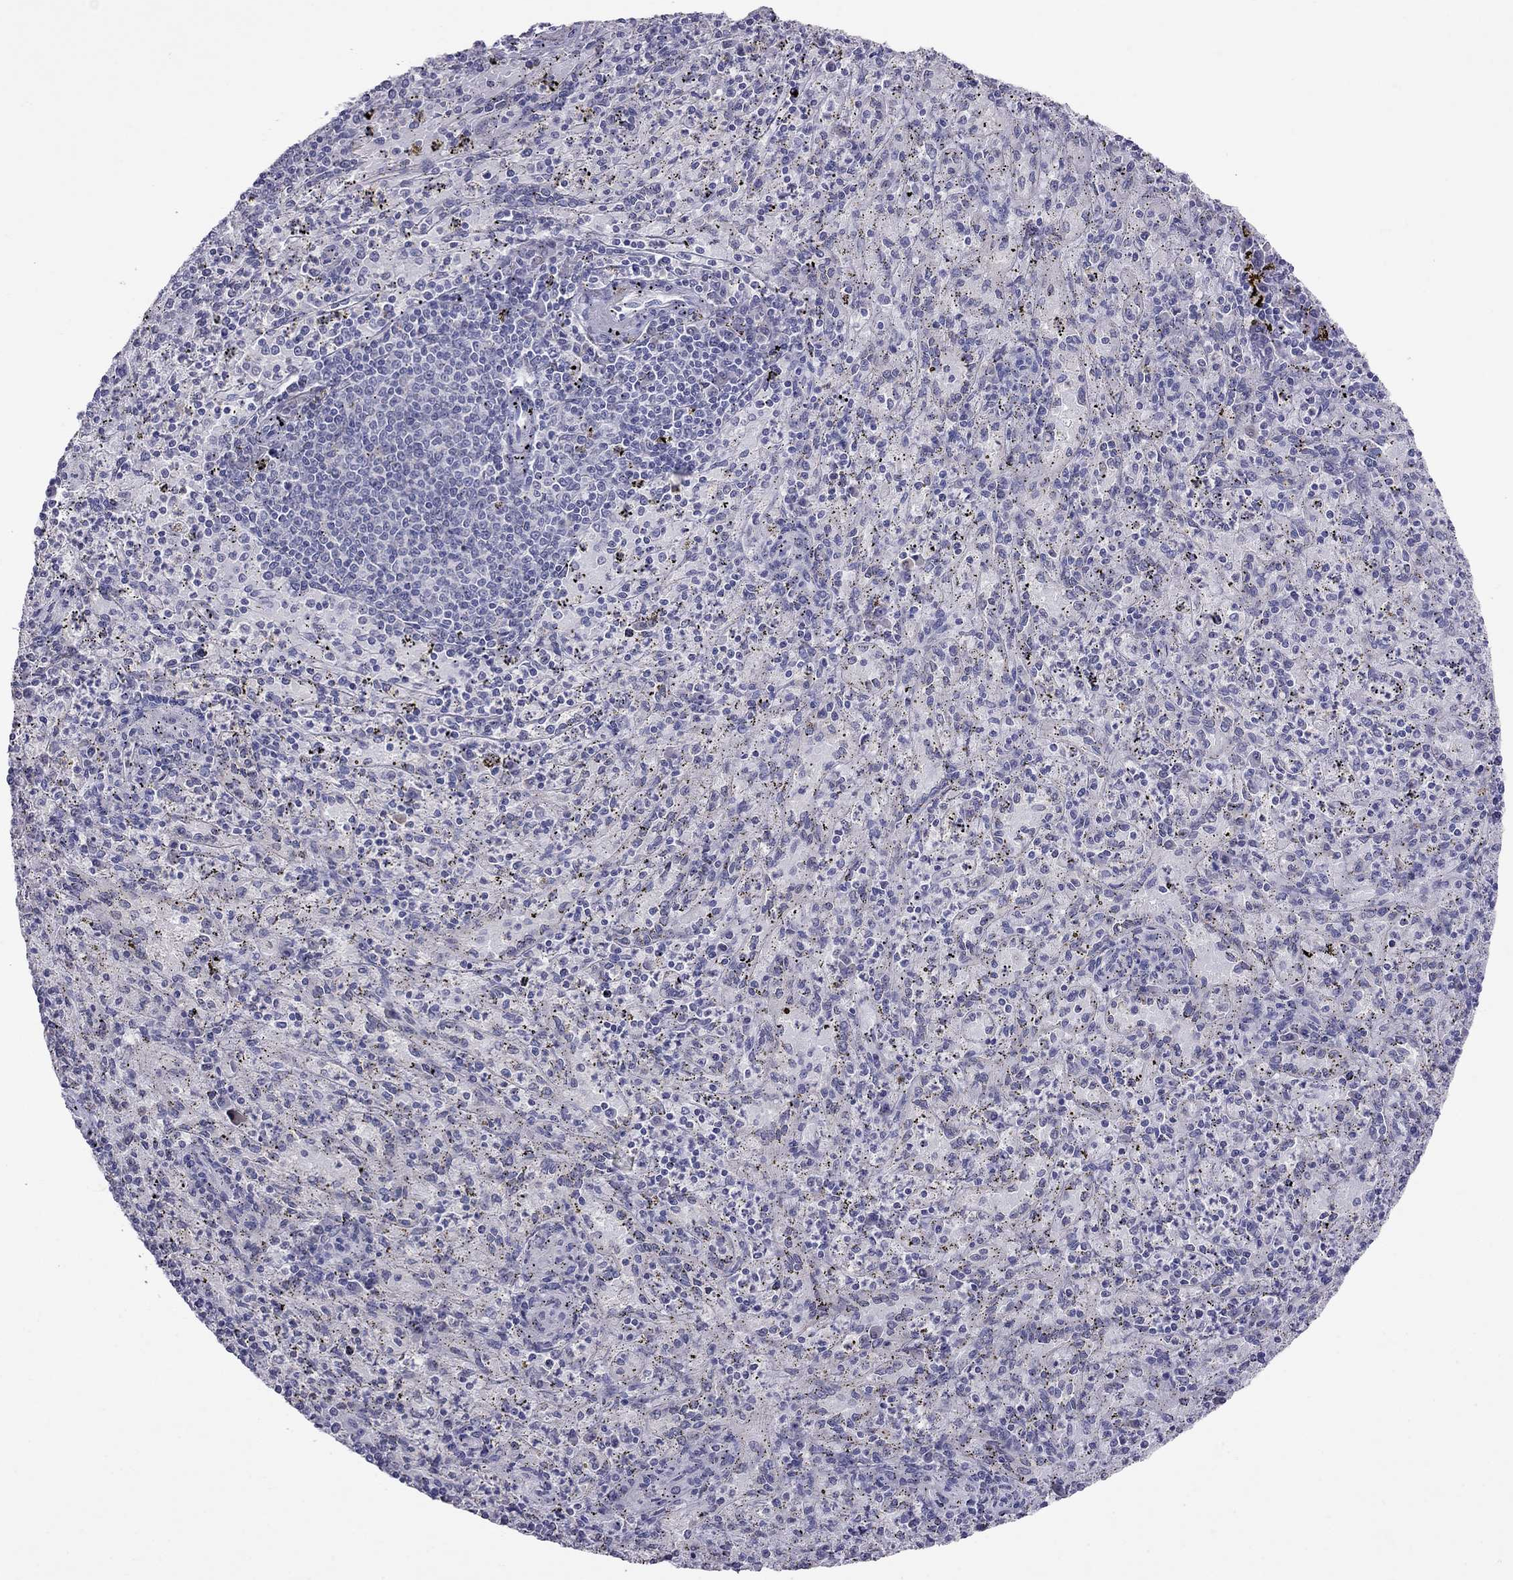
{"staining": {"intensity": "negative", "quantity": "none", "location": "none"}, "tissue": "spleen", "cell_type": "Cells in red pulp", "image_type": "normal", "snomed": [{"axis": "morphology", "description": "Normal tissue, NOS"}, {"axis": "topography", "description": "Spleen"}], "caption": "Micrograph shows no protein expression in cells in red pulp of benign spleen. Nuclei are stained in blue.", "gene": "MYO3B", "patient": {"sex": "male", "age": 60}}